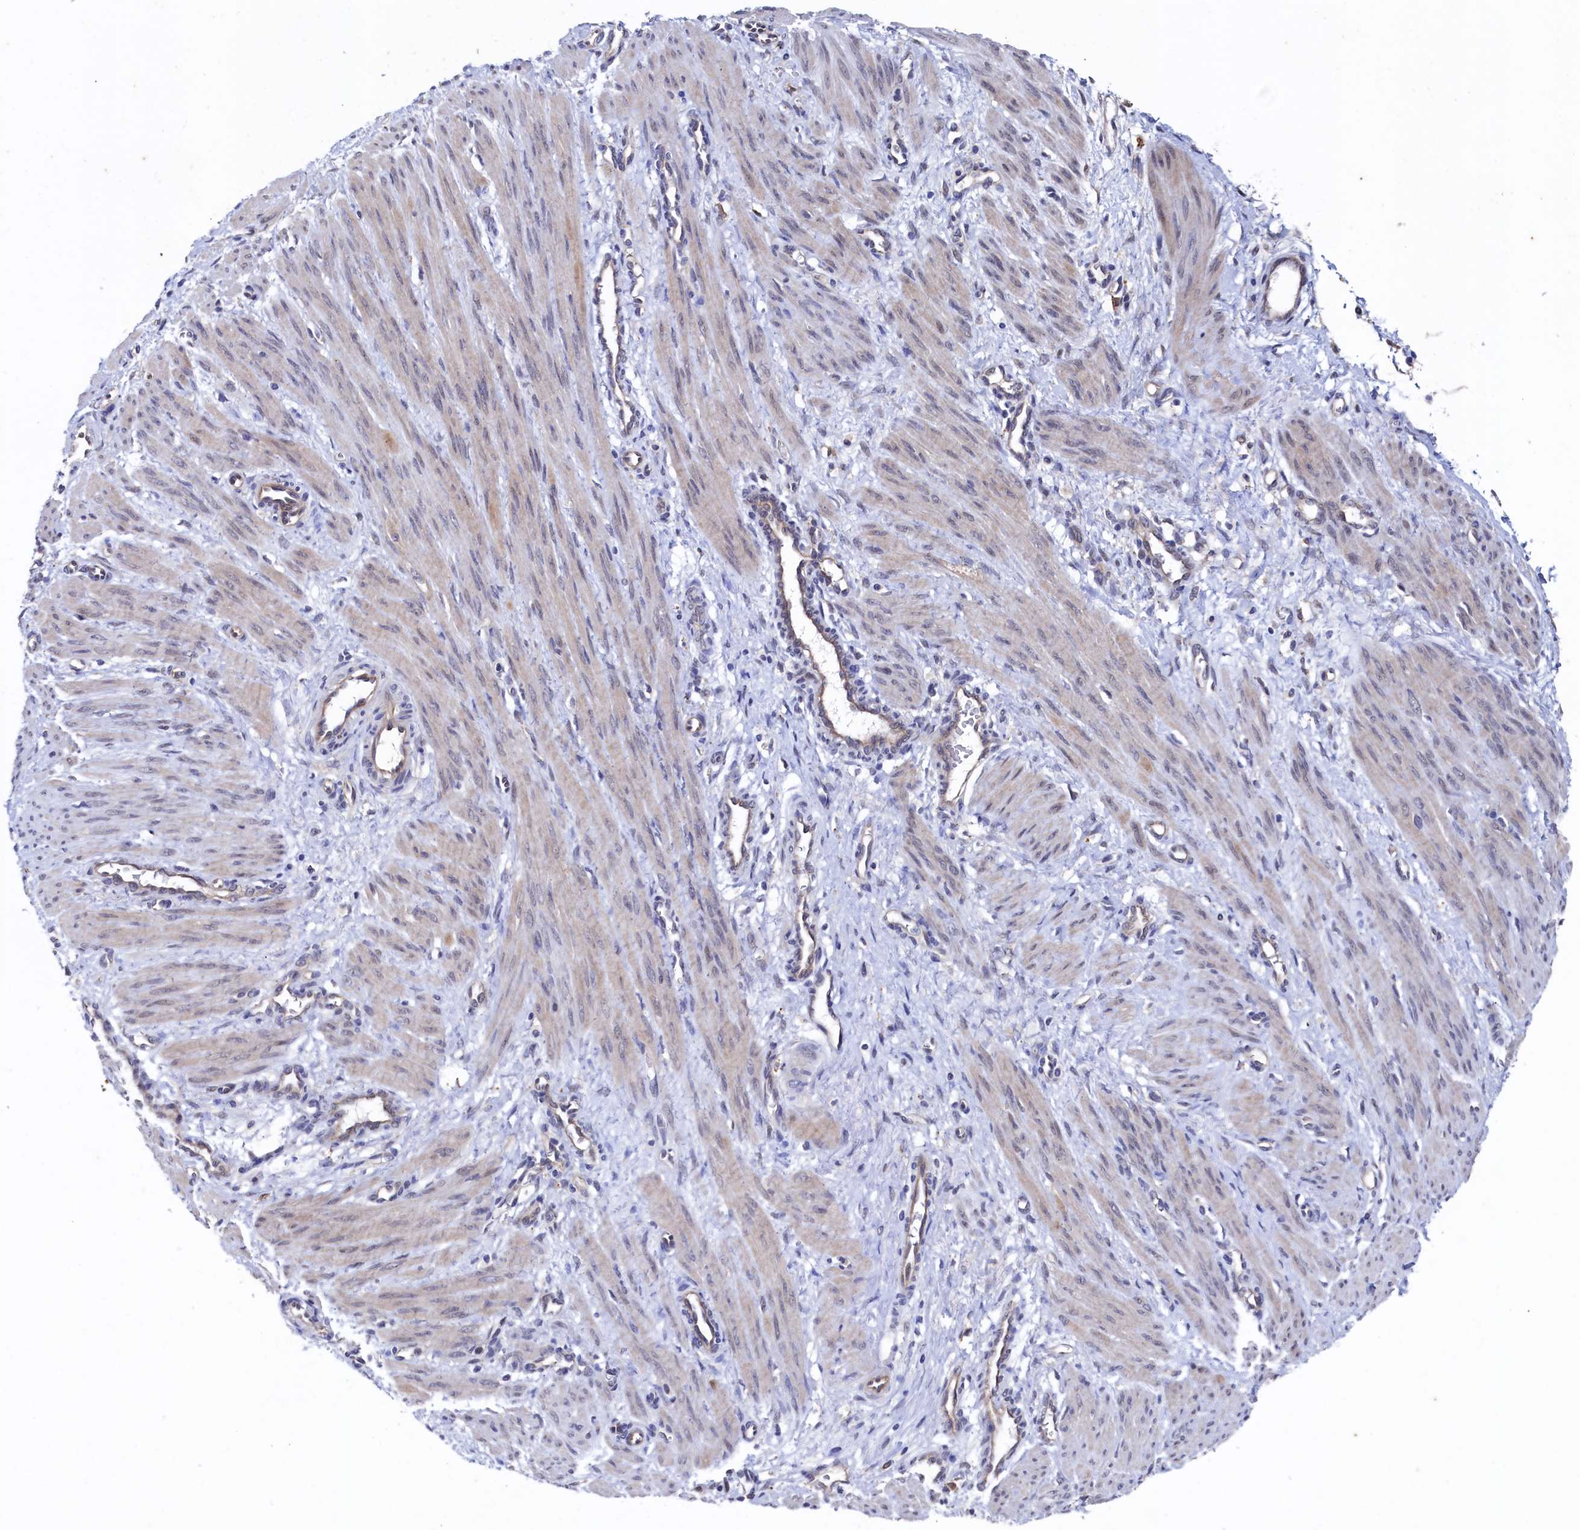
{"staining": {"intensity": "weak", "quantity": "25%-75%", "location": "cytoplasmic/membranous"}, "tissue": "smooth muscle", "cell_type": "Smooth muscle cells", "image_type": "normal", "snomed": [{"axis": "morphology", "description": "Normal tissue, NOS"}, {"axis": "topography", "description": "Endometrium"}], "caption": "A brown stain shows weak cytoplasmic/membranous expression of a protein in smooth muscle cells of benign smooth muscle.", "gene": "RNH1", "patient": {"sex": "female", "age": 33}}